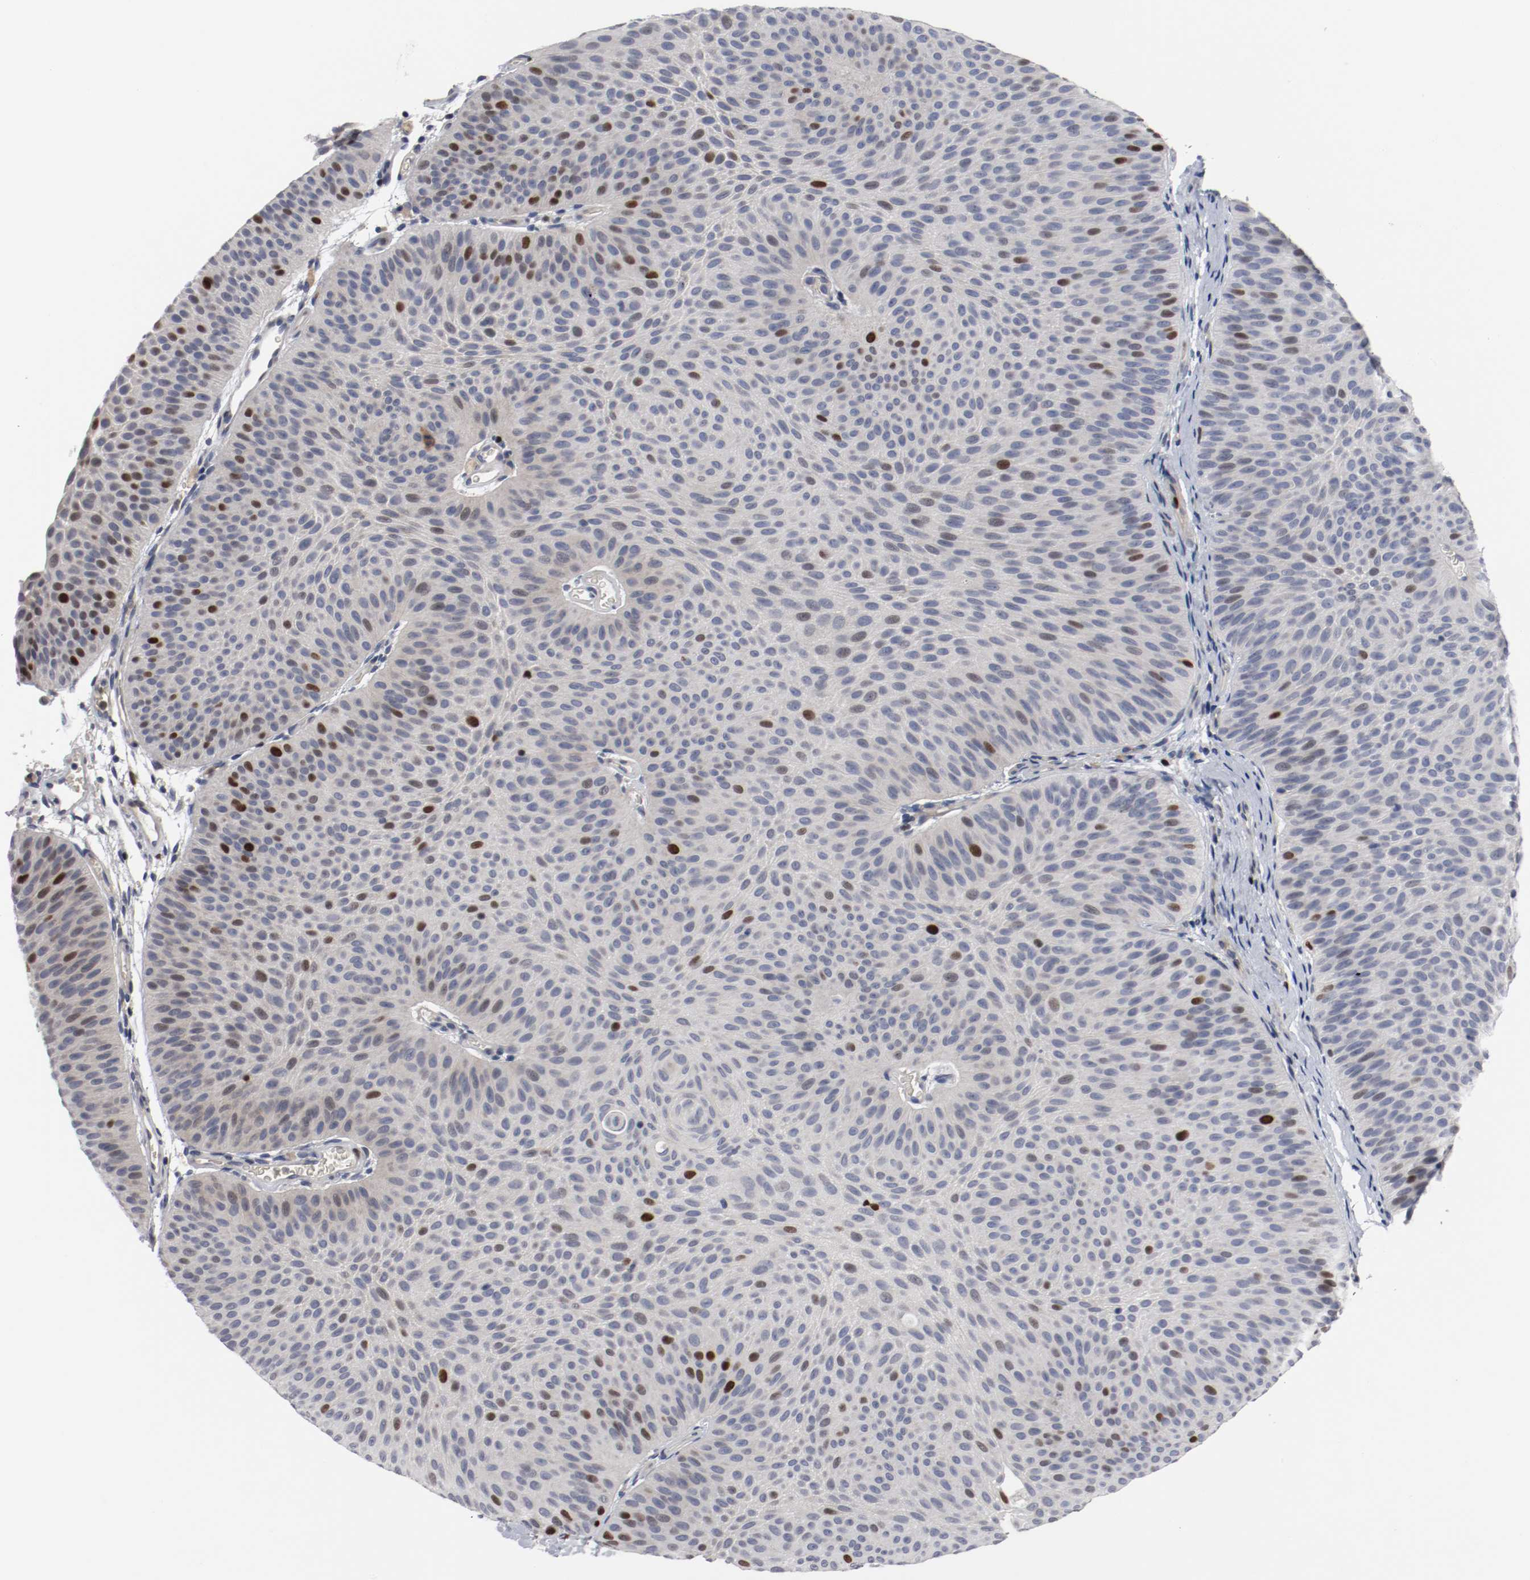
{"staining": {"intensity": "weak", "quantity": "<25%", "location": "nuclear"}, "tissue": "urothelial cancer", "cell_type": "Tumor cells", "image_type": "cancer", "snomed": [{"axis": "morphology", "description": "Urothelial carcinoma, Low grade"}, {"axis": "topography", "description": "Urinary bladder"}], "caption": "IHC of low-grade urothelial carcinoma exhibits no staining in tumor cells.", "gene": "MCM6", "patient": {"sex": "female", "age": 60}}